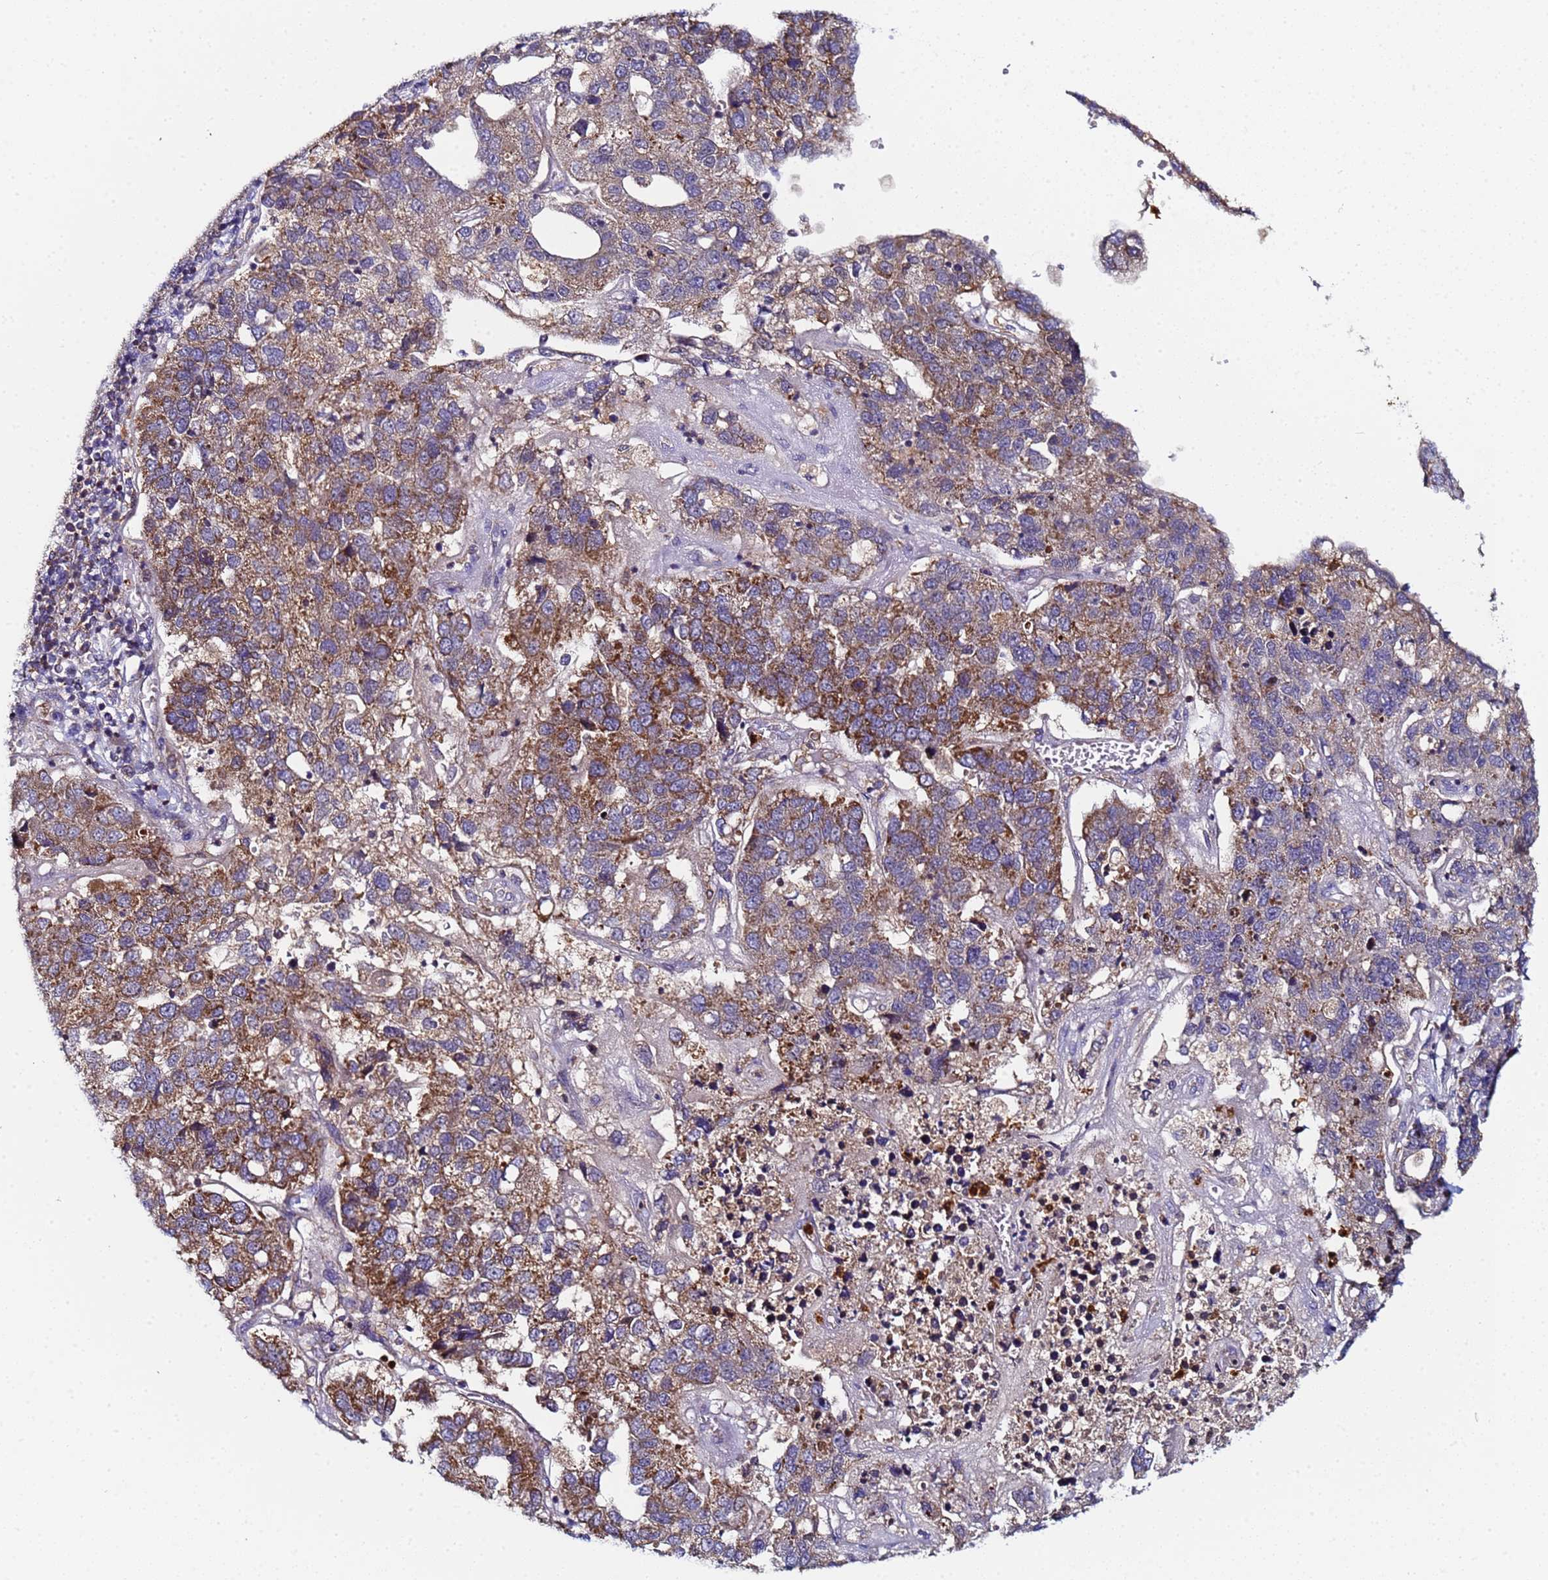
{"staining": {"intensity": "moderate", "quantity": ">75%", "location": "cytoplasmic/membranous"}, "tissue": "pancreatic cancer", "cell_type": "Tumor cells", "image_type": "cancer", "snomed": [{"axis": "morphology", "description": "Adenocarcinoma, NOS"}, {"axis": "topography", "description": "Pancreas"}], "caption": "There is medium levels of moderate cytoplasmic/membranous positivity in tumor cells of pancreatic adenocarcinoma, as demonstrated by immunohistochemical staining (brown color).", "gene": "CCDC127", "patient": {"sex": "female", "age": 61}}